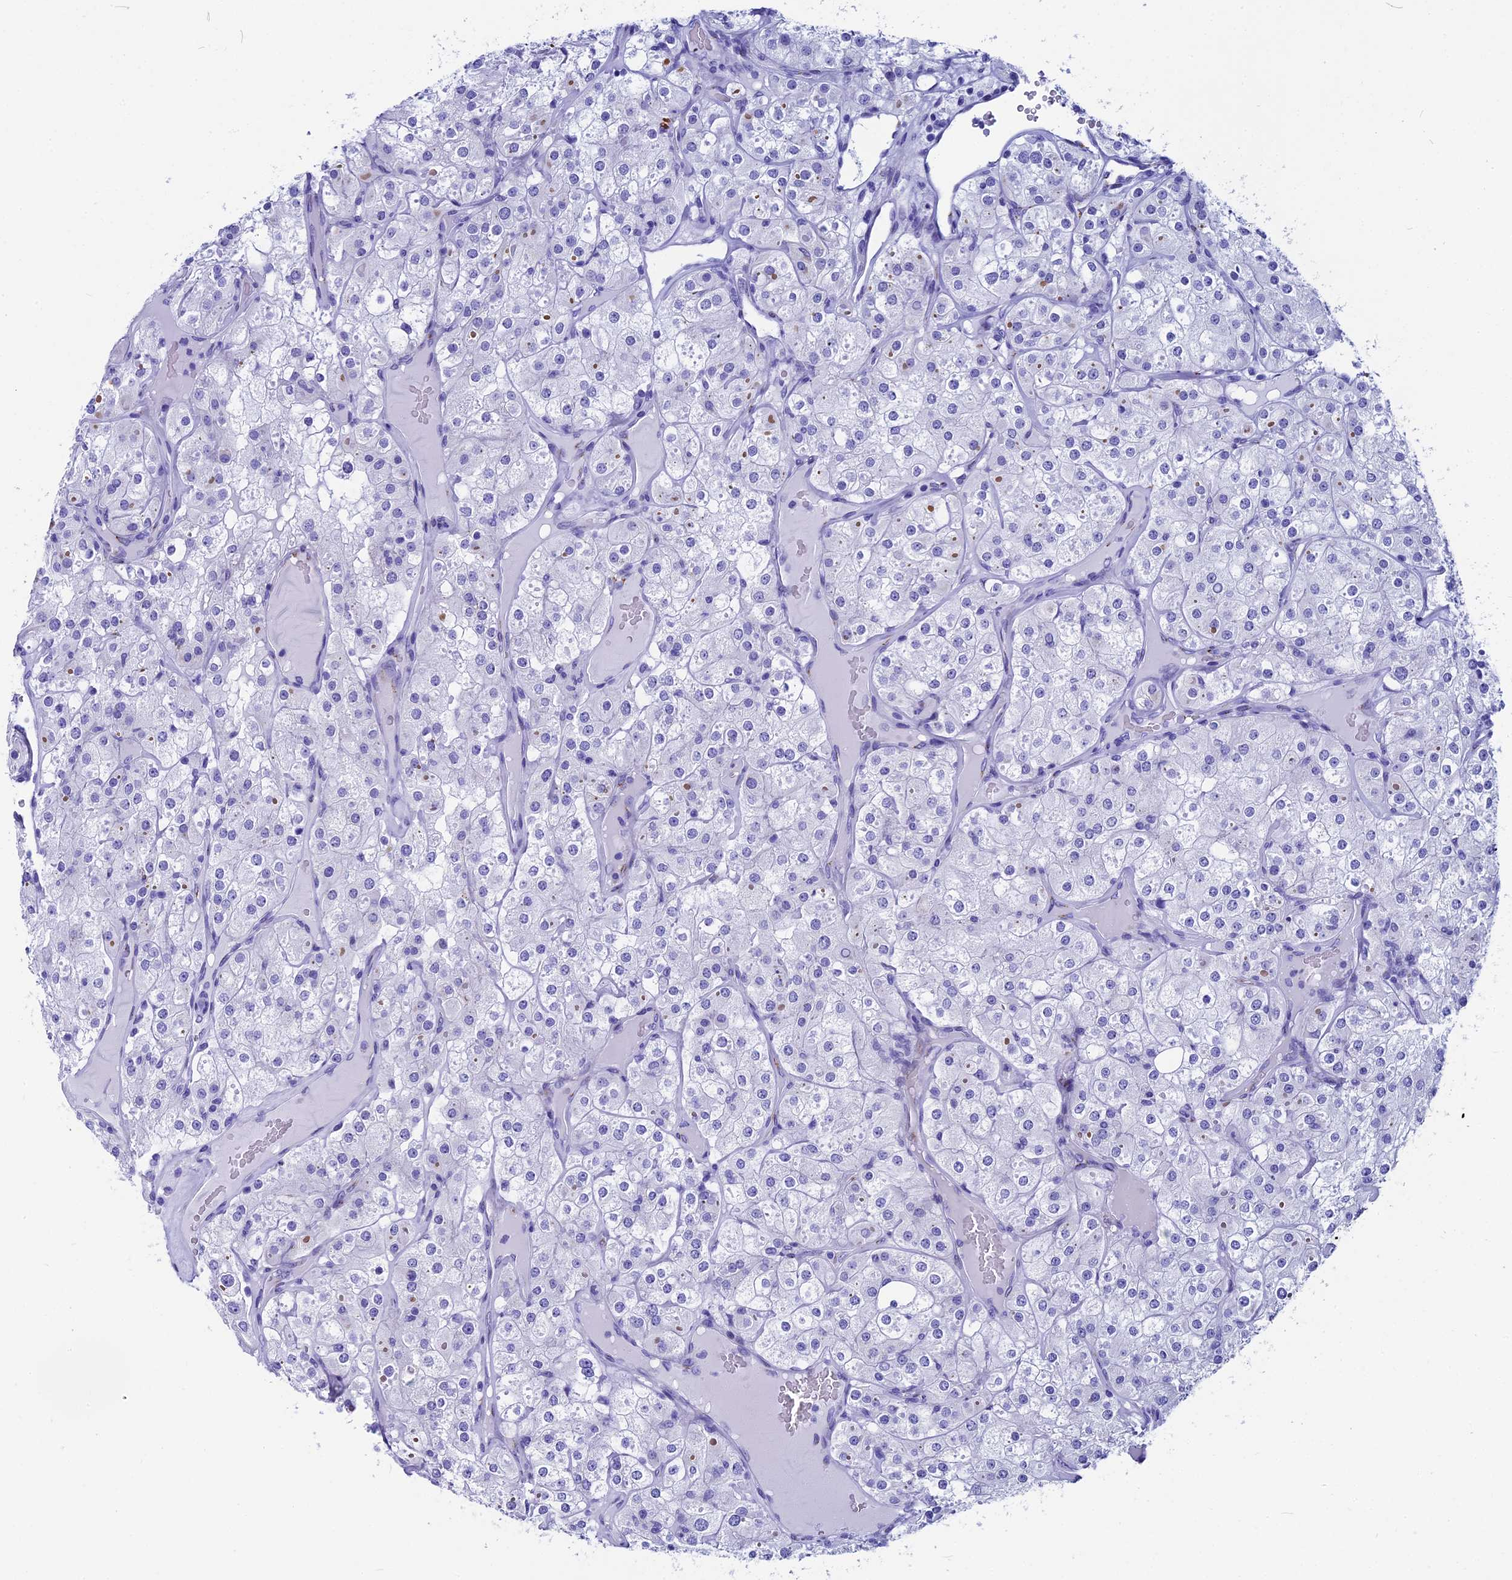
{"staining": {"intensity": "negative", "quantity": "none", "location": "none"}, "tissue": "renal cancer", "cell_type": "Tumor cells", "image_type": "cancer", "snomed": [{"axis": "morphology", "description": "Adenocarcinoma, NOS"}, {"axis": "topography", "description": "Kidney"}], "caption": "Immunohistochemistry of renal adenocarcinoma exhibits no expression in tumor cells.", "gene": "AP3B2", "patient": {"sex": "male", "age": 77}}